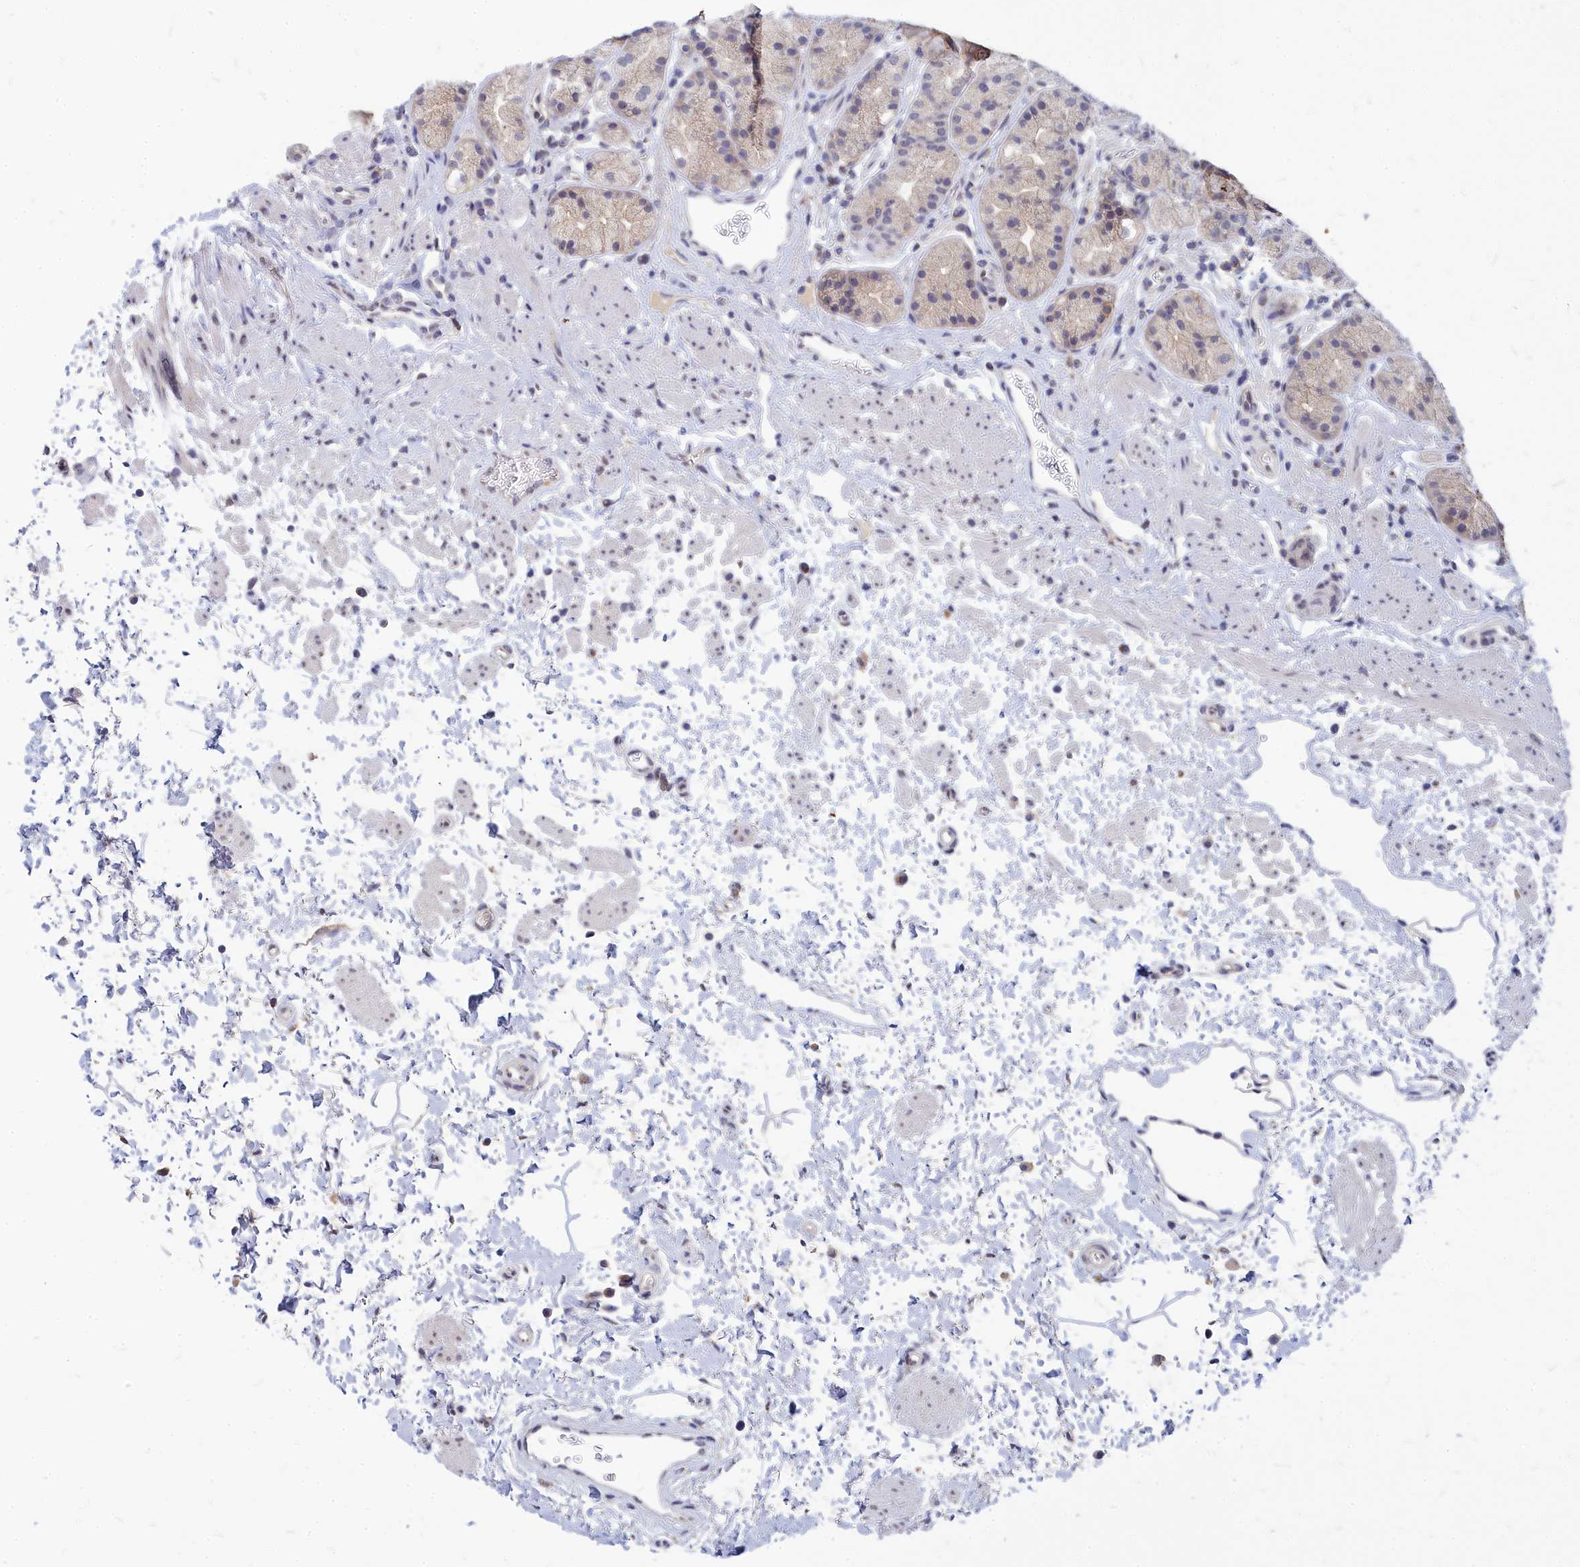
{"staining": {"intensity": "weak", "quantity": "25%-75%", "location": "cytoplasmic/membranous"}, "tissue": "stomach", "cell_type": "Glandular cells", "image_type": "normal", "snomed": [{"axis": "morphology", "description": "Normal tissue, NOS"}, {"axis": "topography", "description": "Stomach"}], "caption": "This is a micrograph of IHC staining of normal stomach, which shows weak expression in the cytoplasmic/membranous of glandular cells.", "gene": "NOXA1", "patient": {"sex": "male", "age": 63}}